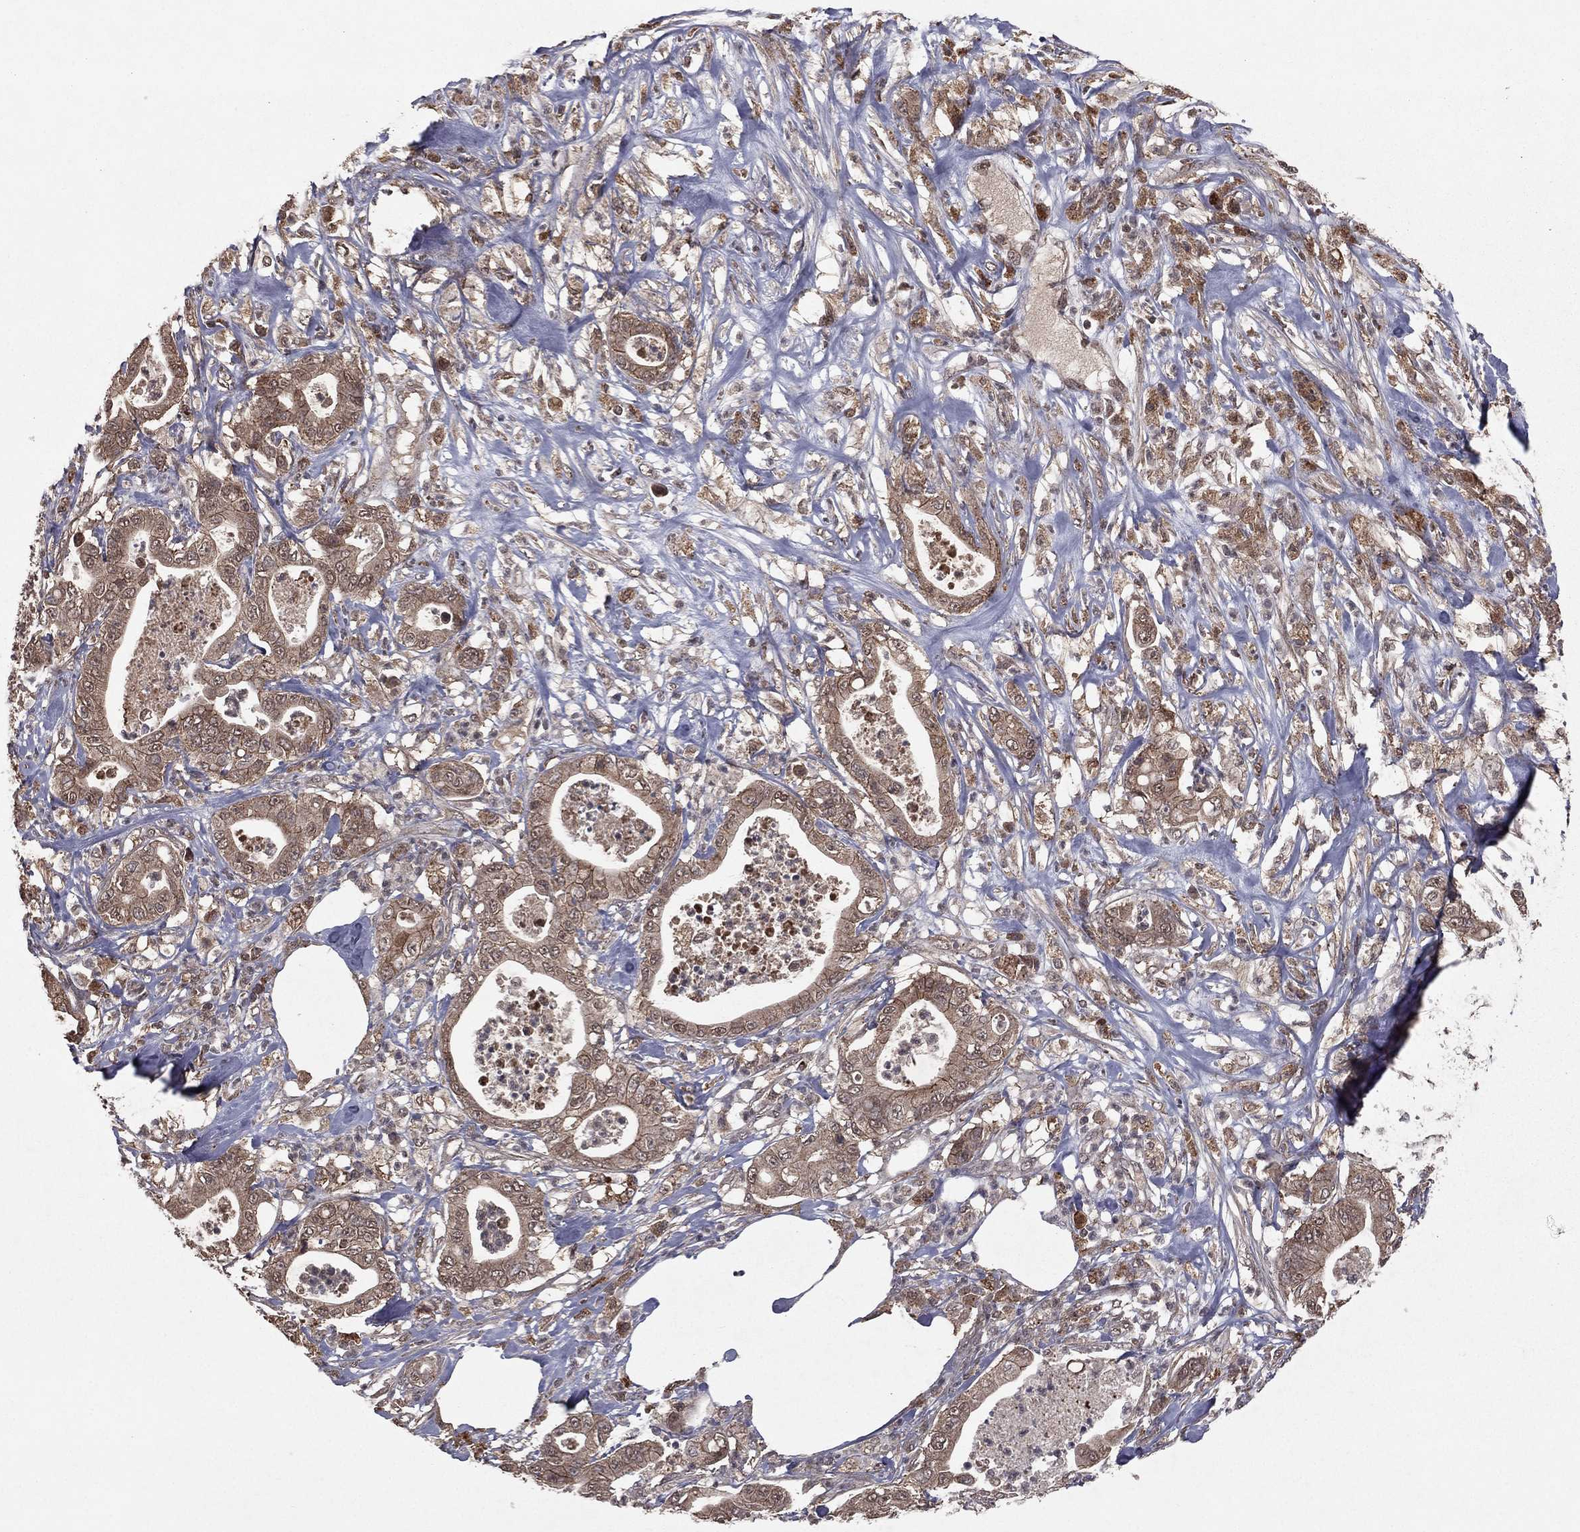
{"staining": {"intensity": "weak", "quantity": ">75%", "location": "cytoplasmic/membranous"}, "tissue": "pancreatic cancer", "cell_type": "Tumor cells", "image_type": "cancer", "snomed": [{"axis": "morphology", "description": "Adenocarcinoma, NOS"}, {"axis": "topography", "description": "Pancreas"}], "caption": "Pancreatic cancer stained for a protein shows weak cytoplasmic/membranous positivity in tumor cells. (DAB (3,3'-diaminobenzidine) IHC, brown staining for protein, blue staining for nuclei).", "gene": "ZDHHC15", "patient": {"sex": "male", "age": 71}}